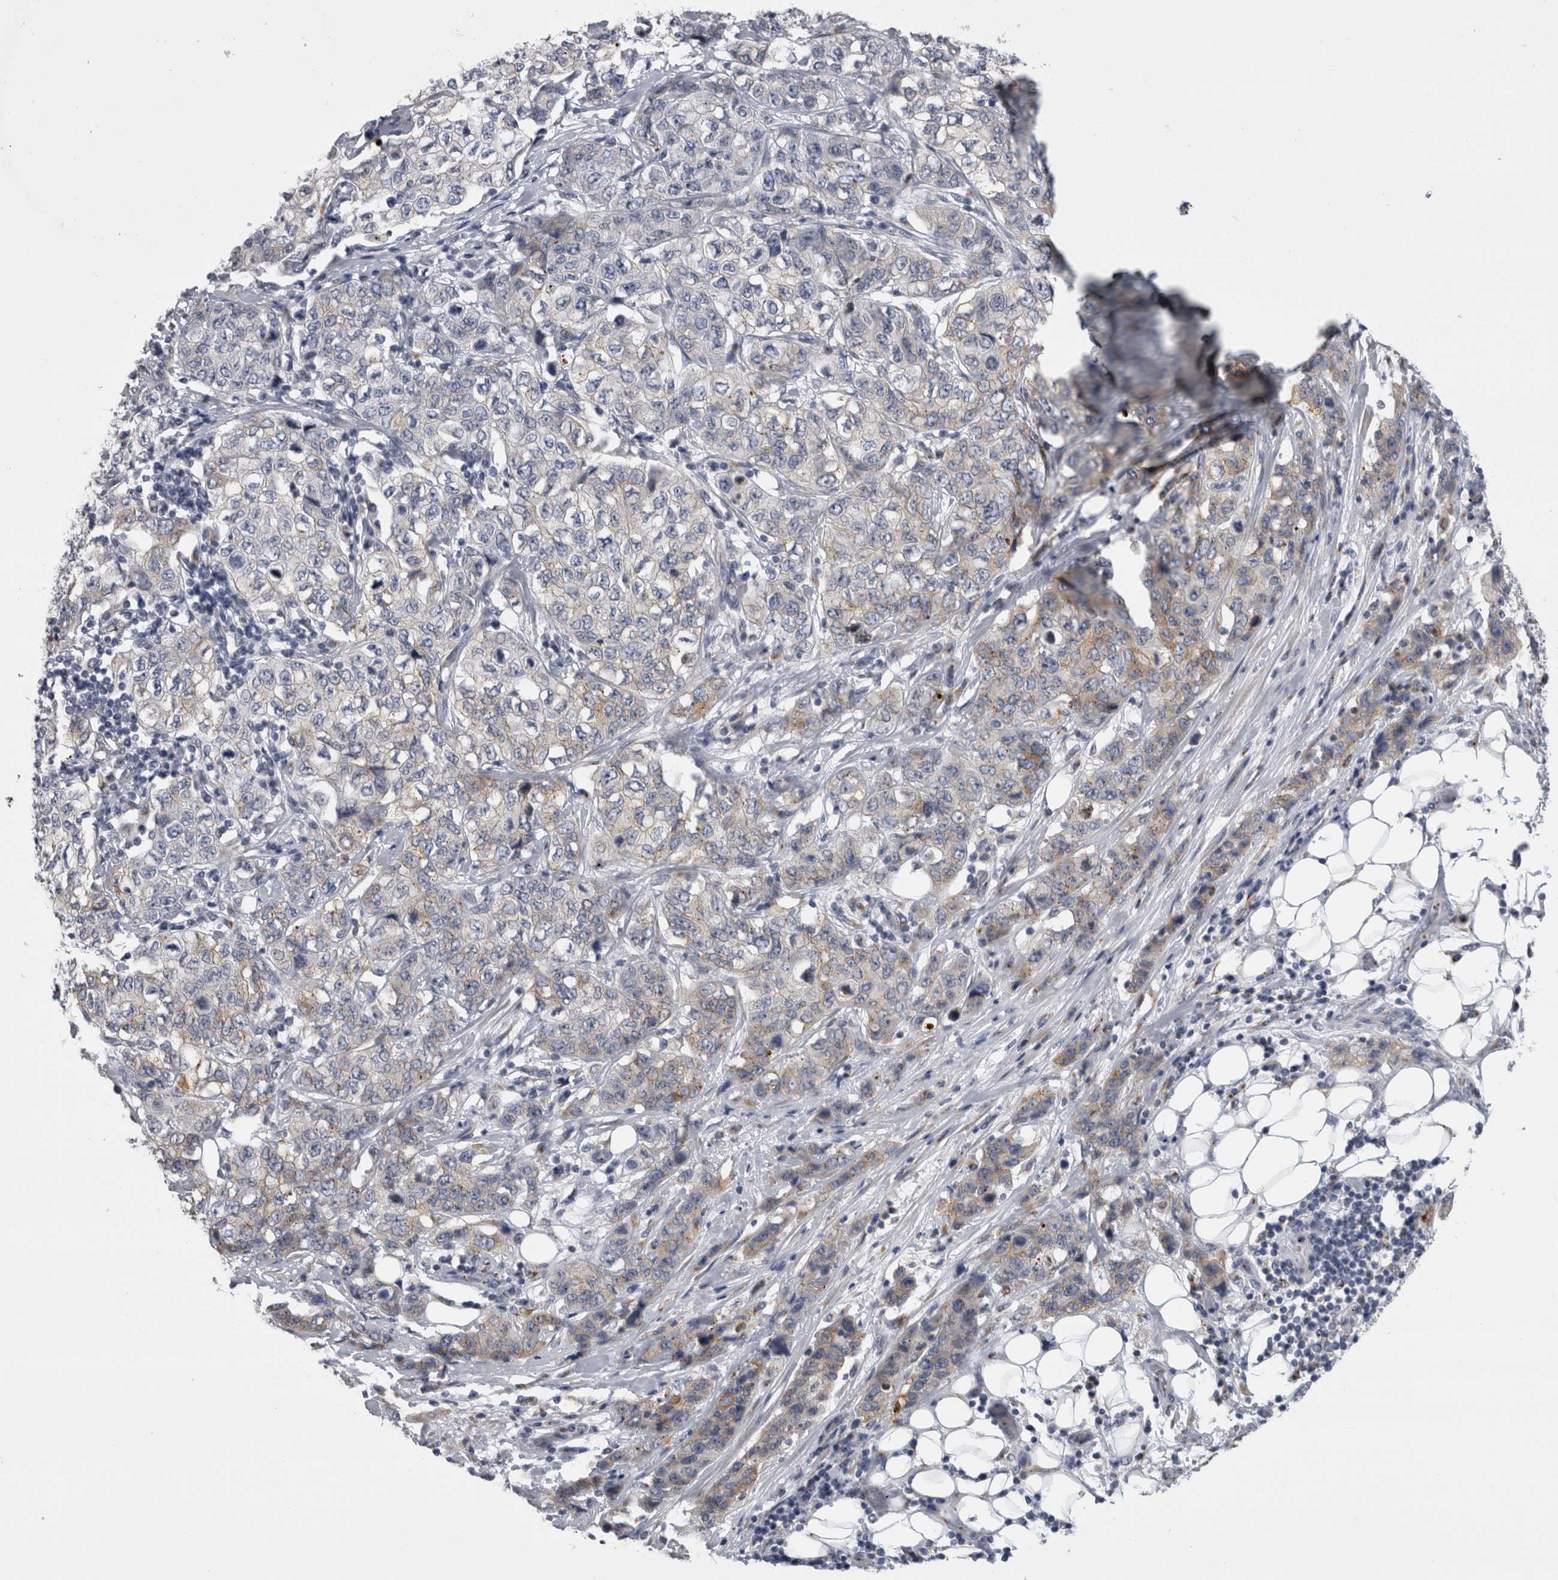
{"staining": {"intensity": "weak", "quantity": "25%-75%", "location": "cytoplasmic/membranous"}, "tissue": "stomach cancer", "cell_type": "Tumor cells", "image_type": "cancer", "snomed": [{"axis": "morphology", "description": "Adenocarcinoma, NOS"}, {"axis": "topography", "description": "Stomach"}], "caption": "Human stomach cancer (adenocarcinoma) stained for a protein (brown) exhibits weak cytoplasmic/membranous positive expression in about 25%-75% of tumor cells.", "gene": "AKAP9", "patient": {"sex": "male", "age": 48}}